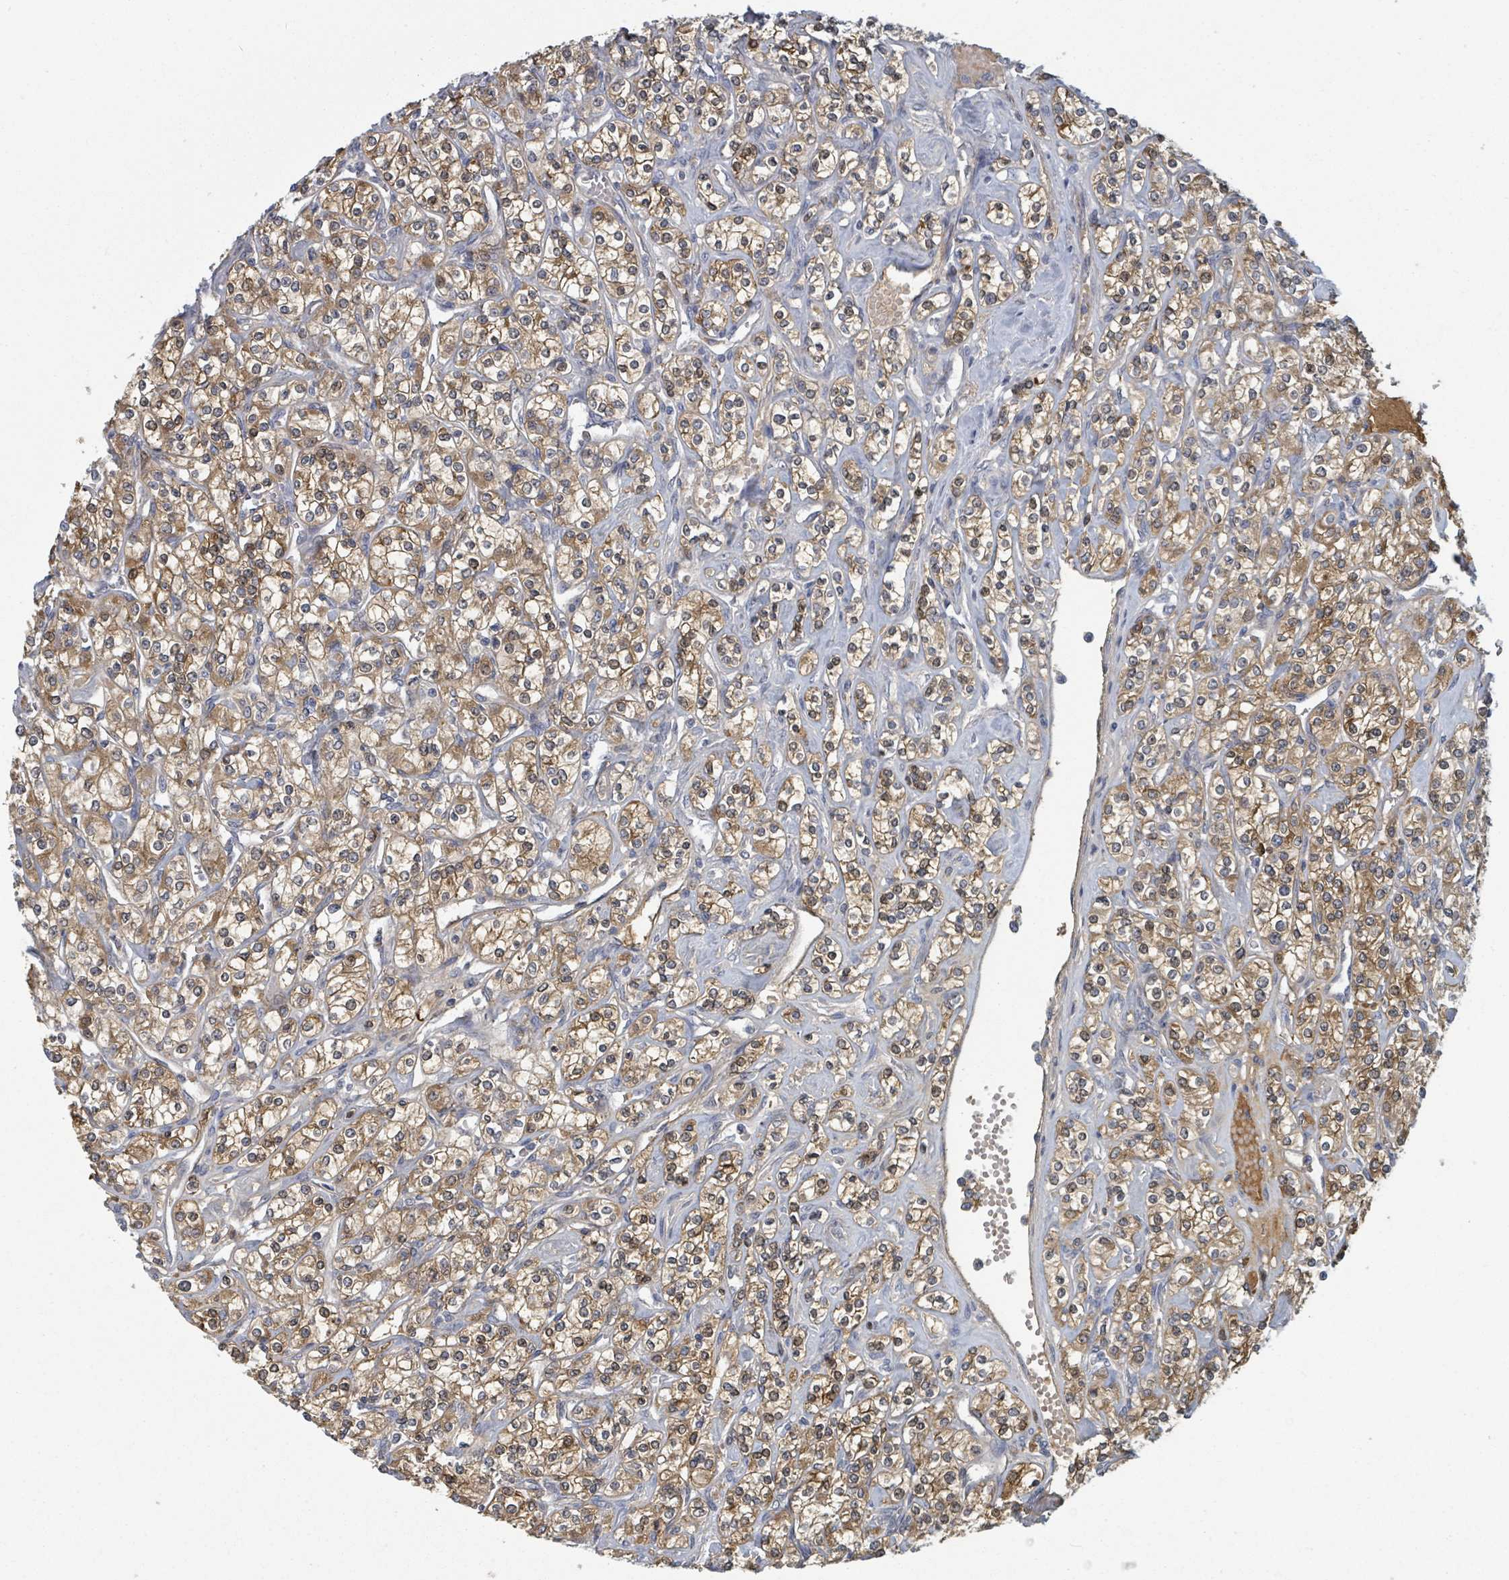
{"staining": {"intensity": "weak", "quantity": ">75%", "location": "cytoplasmic/membranous,nuclear"}, "tissue": "renal cancer", "cell_type": "Tumor cells", "image_type": "cancer", "snomed": [{"axis": "morphology", "description": "Adenocarcinoma, NOS"}, {"axis": "topography", "description": "Kidney"}], "caption": "Adenocarcinoma (renal) tissue demonstrates weak cytoplasmic/membranous and nuclear expression in about >75% of tumor cells", "gene": "GABBR1", "patient": {"sex": "male", "age": 77}}